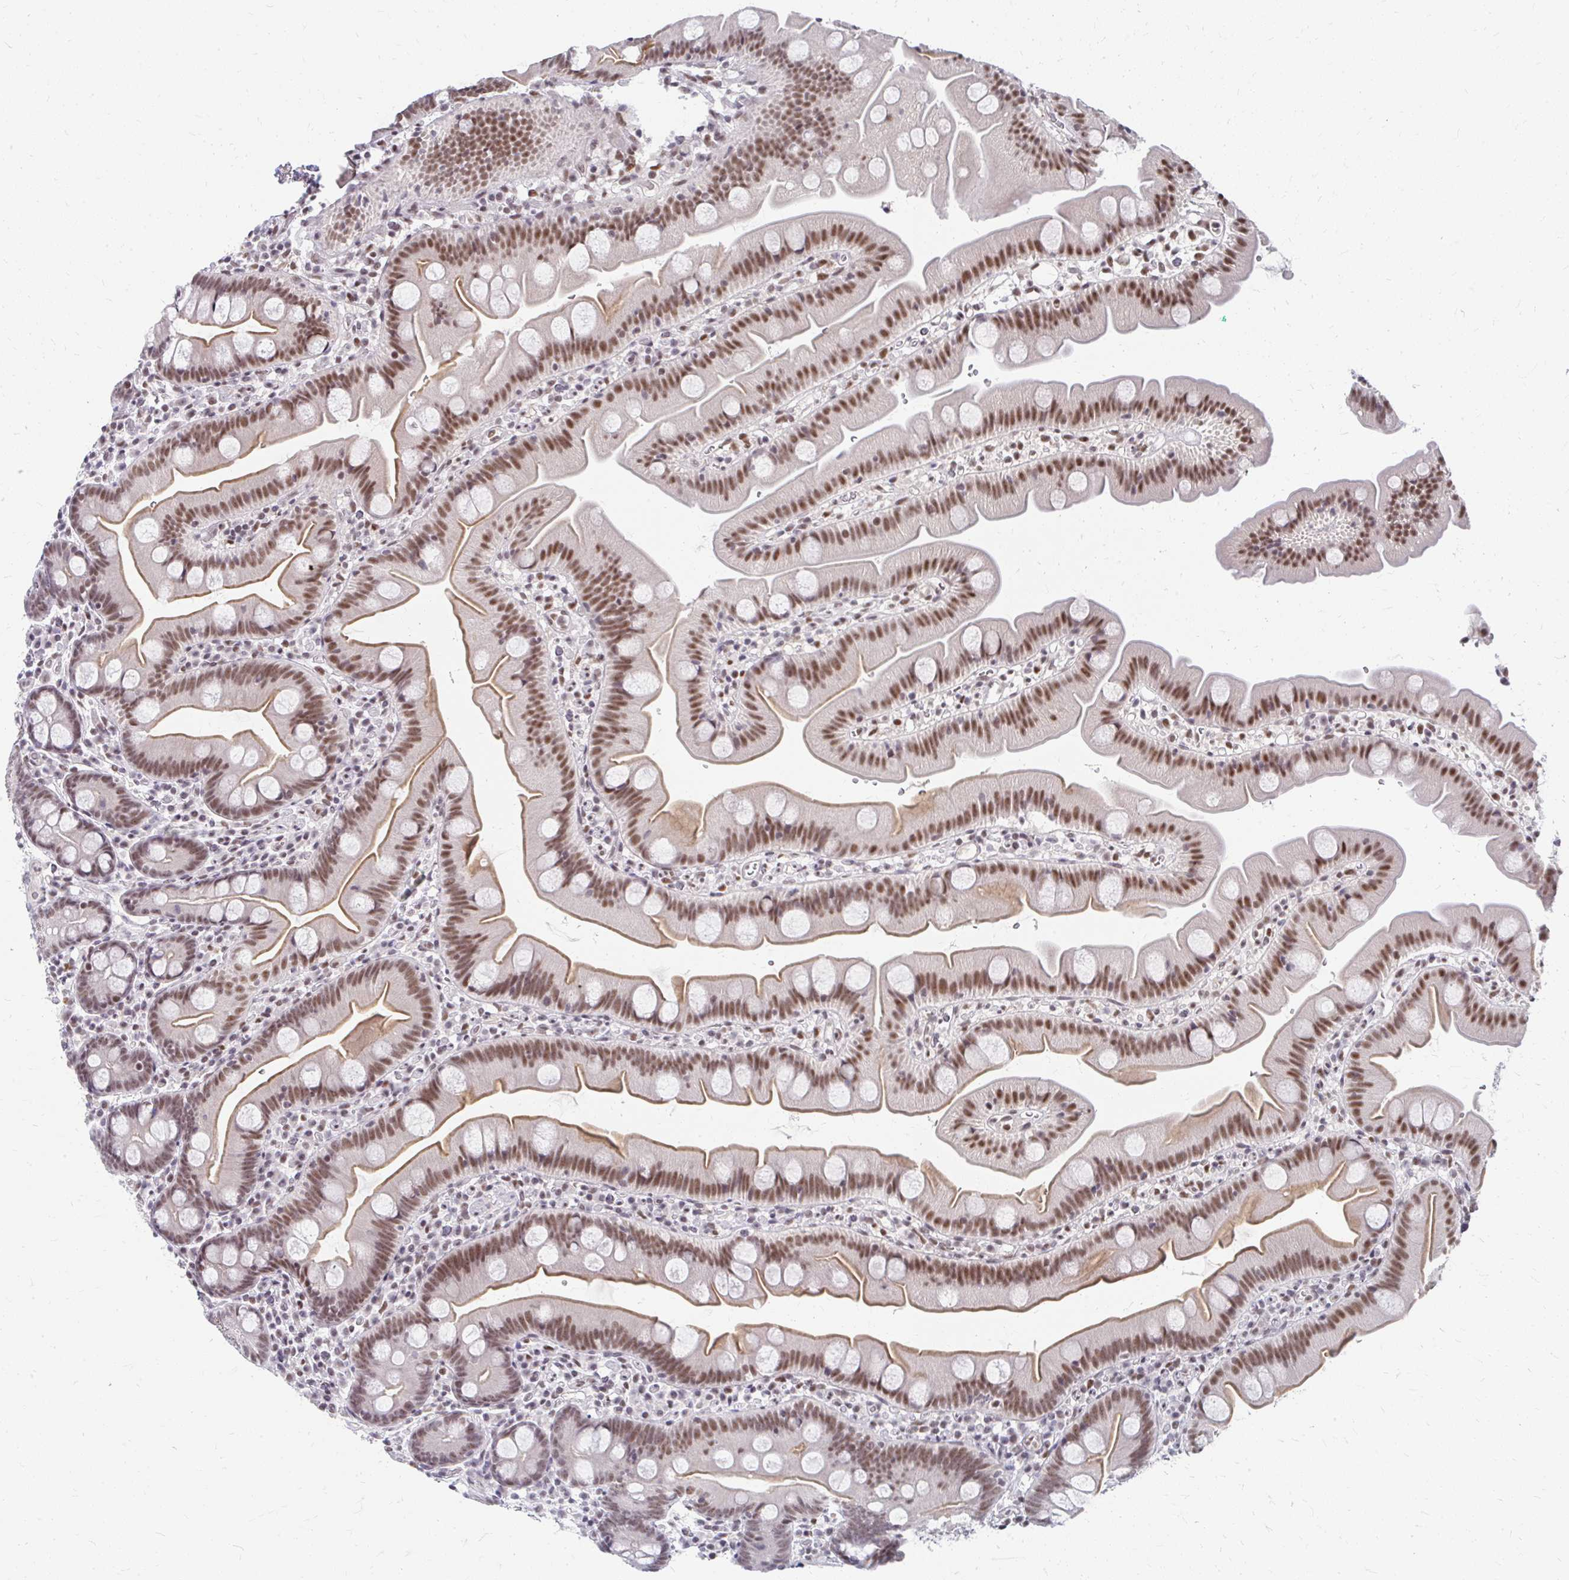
{"staining": {"intensity": "moderate", "quantity": ">75%", "location": "cytoplasmic/membranous,nuclear"}, "tissue": "small intestine", "cell_type": "Glandular cells", "image_type": "normal", "snomed": [{"axis": "morphology", "description": "Normal tissue, NOS"}, {"axis": "topography", "description": "Small intestine"}], "caption": "Immunohistochemistry histopathology image of benign human small intestine stained for a protein (brown), which demonstrates medium levels of moderate cytoplasmic/membranous,nuclear staining in approximately >75% of glandular cells.", "gene": "GTF2H1", "patient": {"sex": "female", "age": 68}}